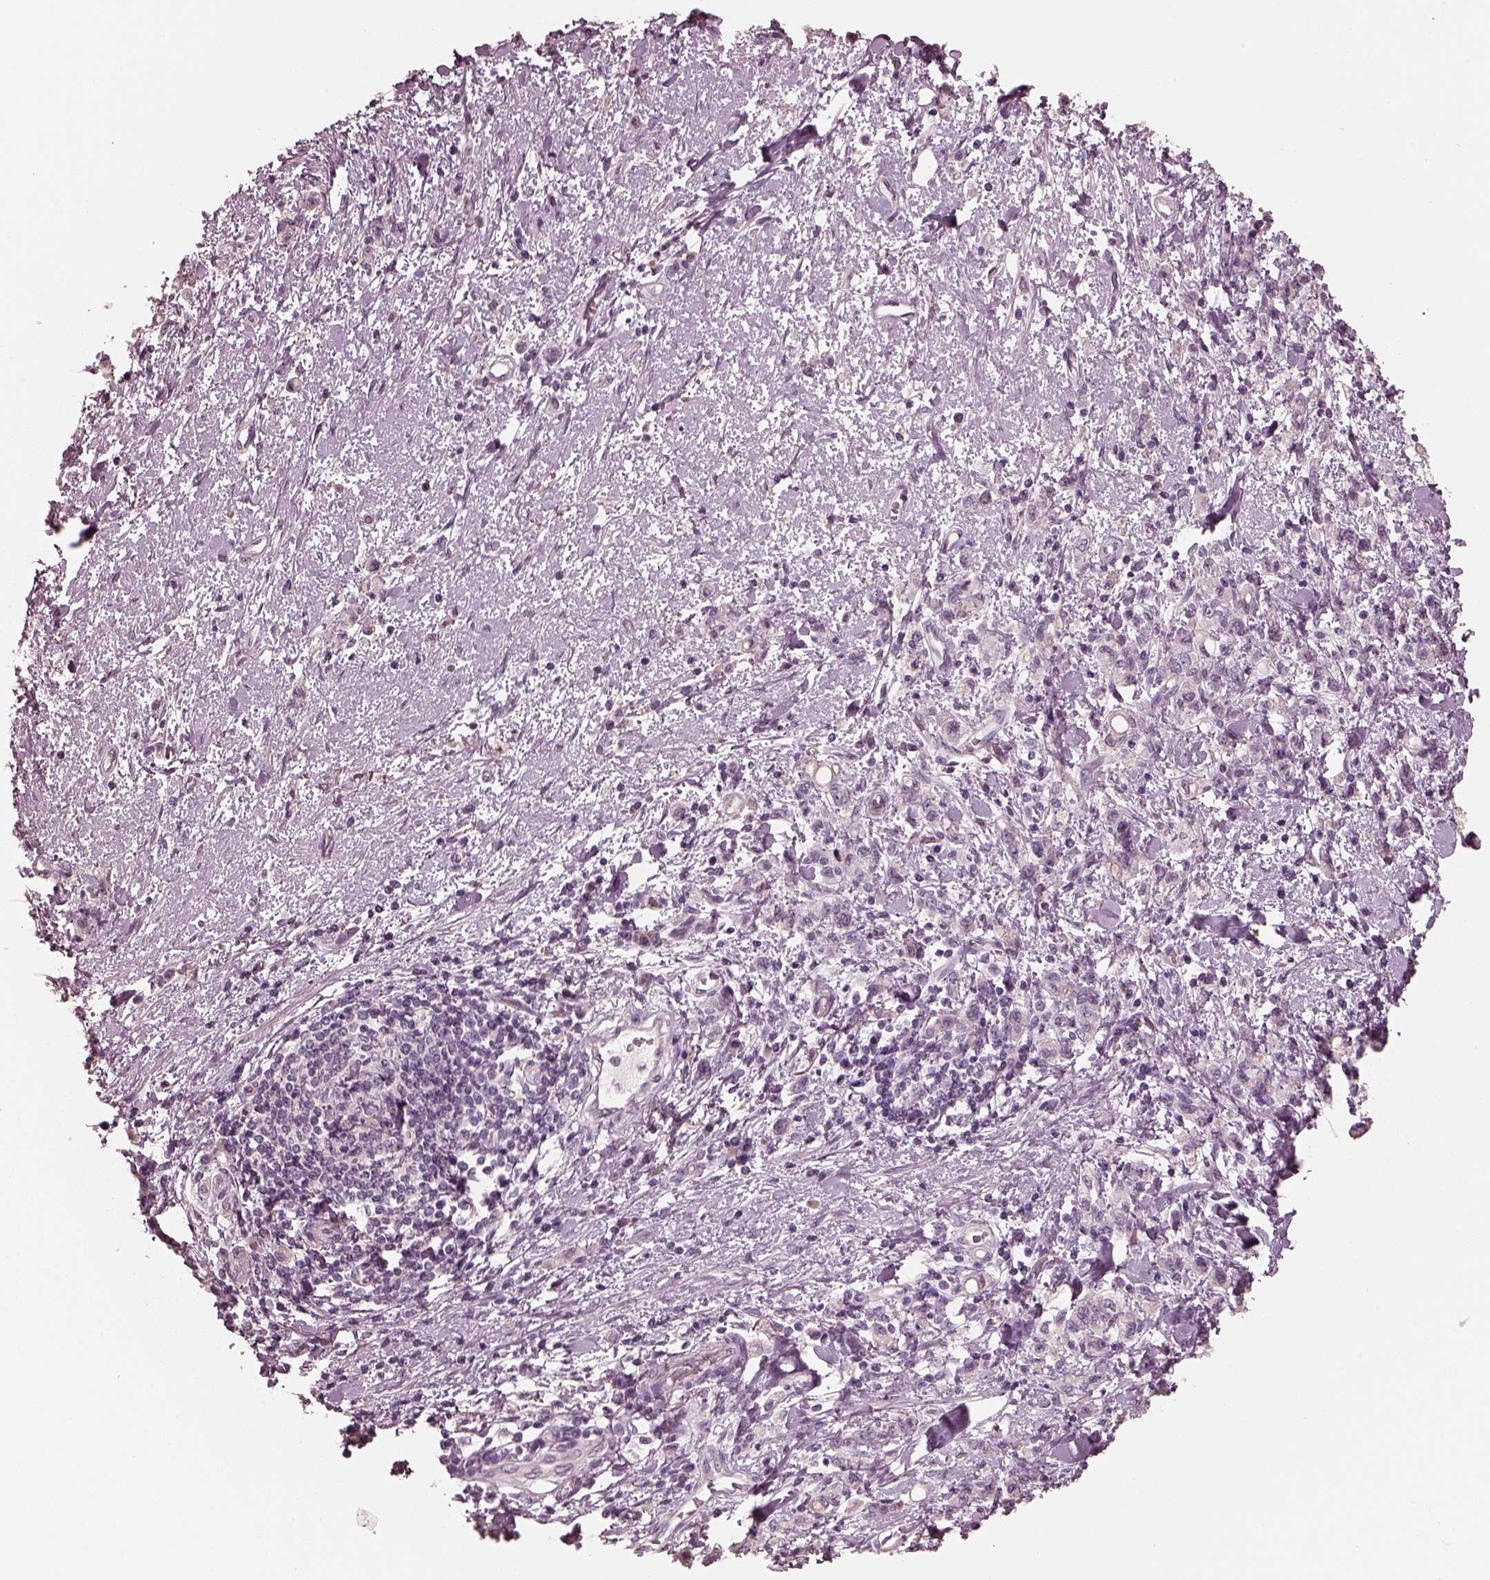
{"staining": {"intensity": "negative", "quantity": "none", "location": "none"}, "tissue": "stomach cancer", "cell_type": "Tumor cells", "image_type": "cancer", "snomed": [{"axis": "morphology", "description": "Adenocarcinoma, NOS"}, {"axis": "topography", "description": "Stomach"}], "caption": "DAB immunohistochemical staining of human stomach cancer displays no significant positivity in tumor cells.", "gene": "OPTC", "patient": {"sex": "male", "age": 77}}